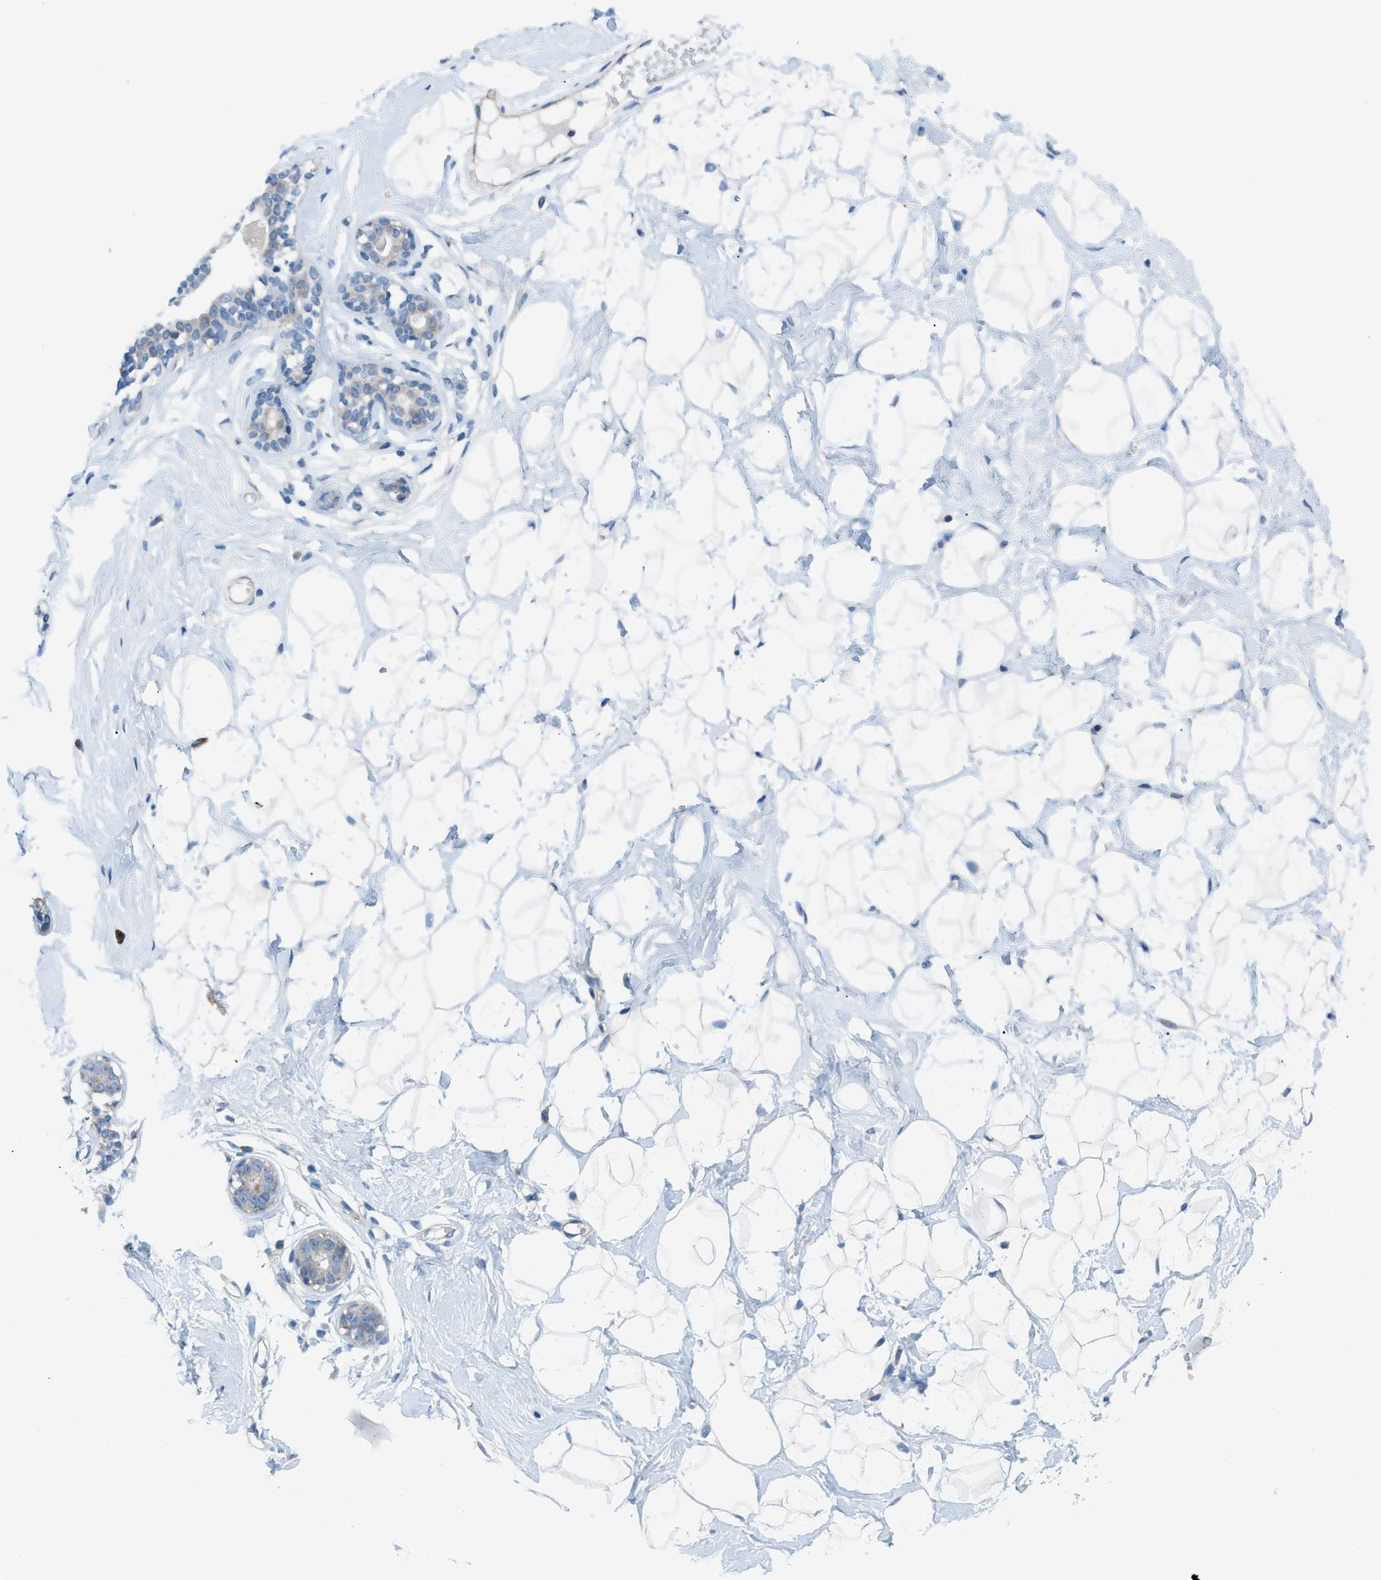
{"staining": {"intensity": "negative", "quantity": "none", "location": "none"}, "tissue": "breast", "cell_type": "Adipocytes", "image_type": "normal", "snomed": [{"axis": "morphology", "description": "Normal tissue, NOS"}, {"axis": "topography", "description": "Breast"}], "caption": "Adipocytes are negative for protein expression in benign human breast. (Stains: DAB immunohistochemistry (IHC) with hematoxylin counter stain, Microscopy: brightfield microscopy at high magnification).", "gene": "HEG1", "patient": {"sex": "female", "age": 23}}